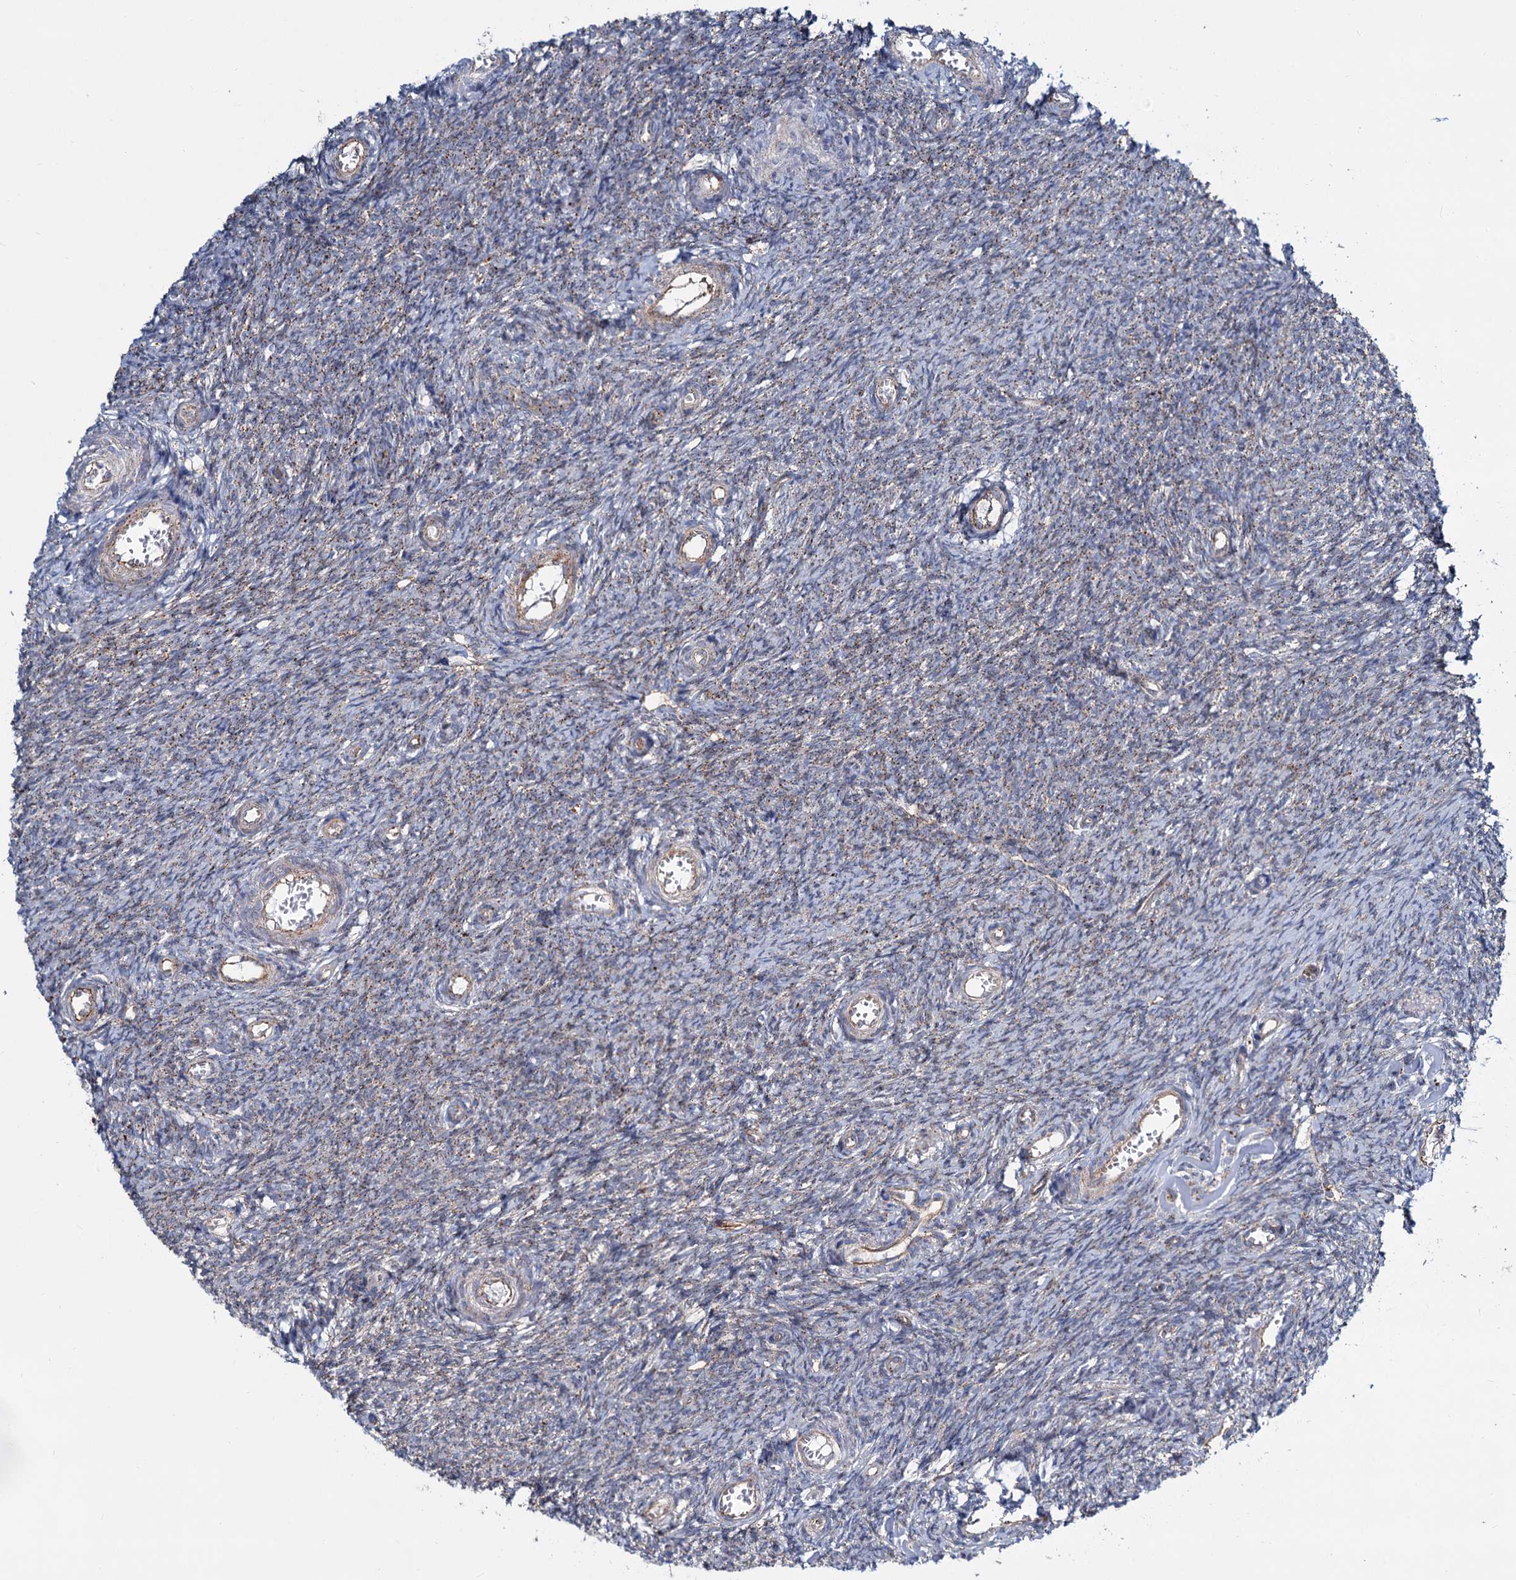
{"staining": {"intensity": "weak", "quantity": "25%-75%", "location": "cytoplasmic/membranous"}, "tissue": "ovary", "cell_type": "Ovarian stroma cells", "image_type": "normal", "snomed": [{"axis": "morphology", "description": "Normal tissue, NOS"}, {"axis": "topography", "description": "Ovary"}], "caption": "The immunohistochemical stain labels weak cytoplasmic/membranous staining in ovarian stroma cells of normal ovary.", "gene": "PSEN1", "patient": {"sex": "female", "age": 44}}